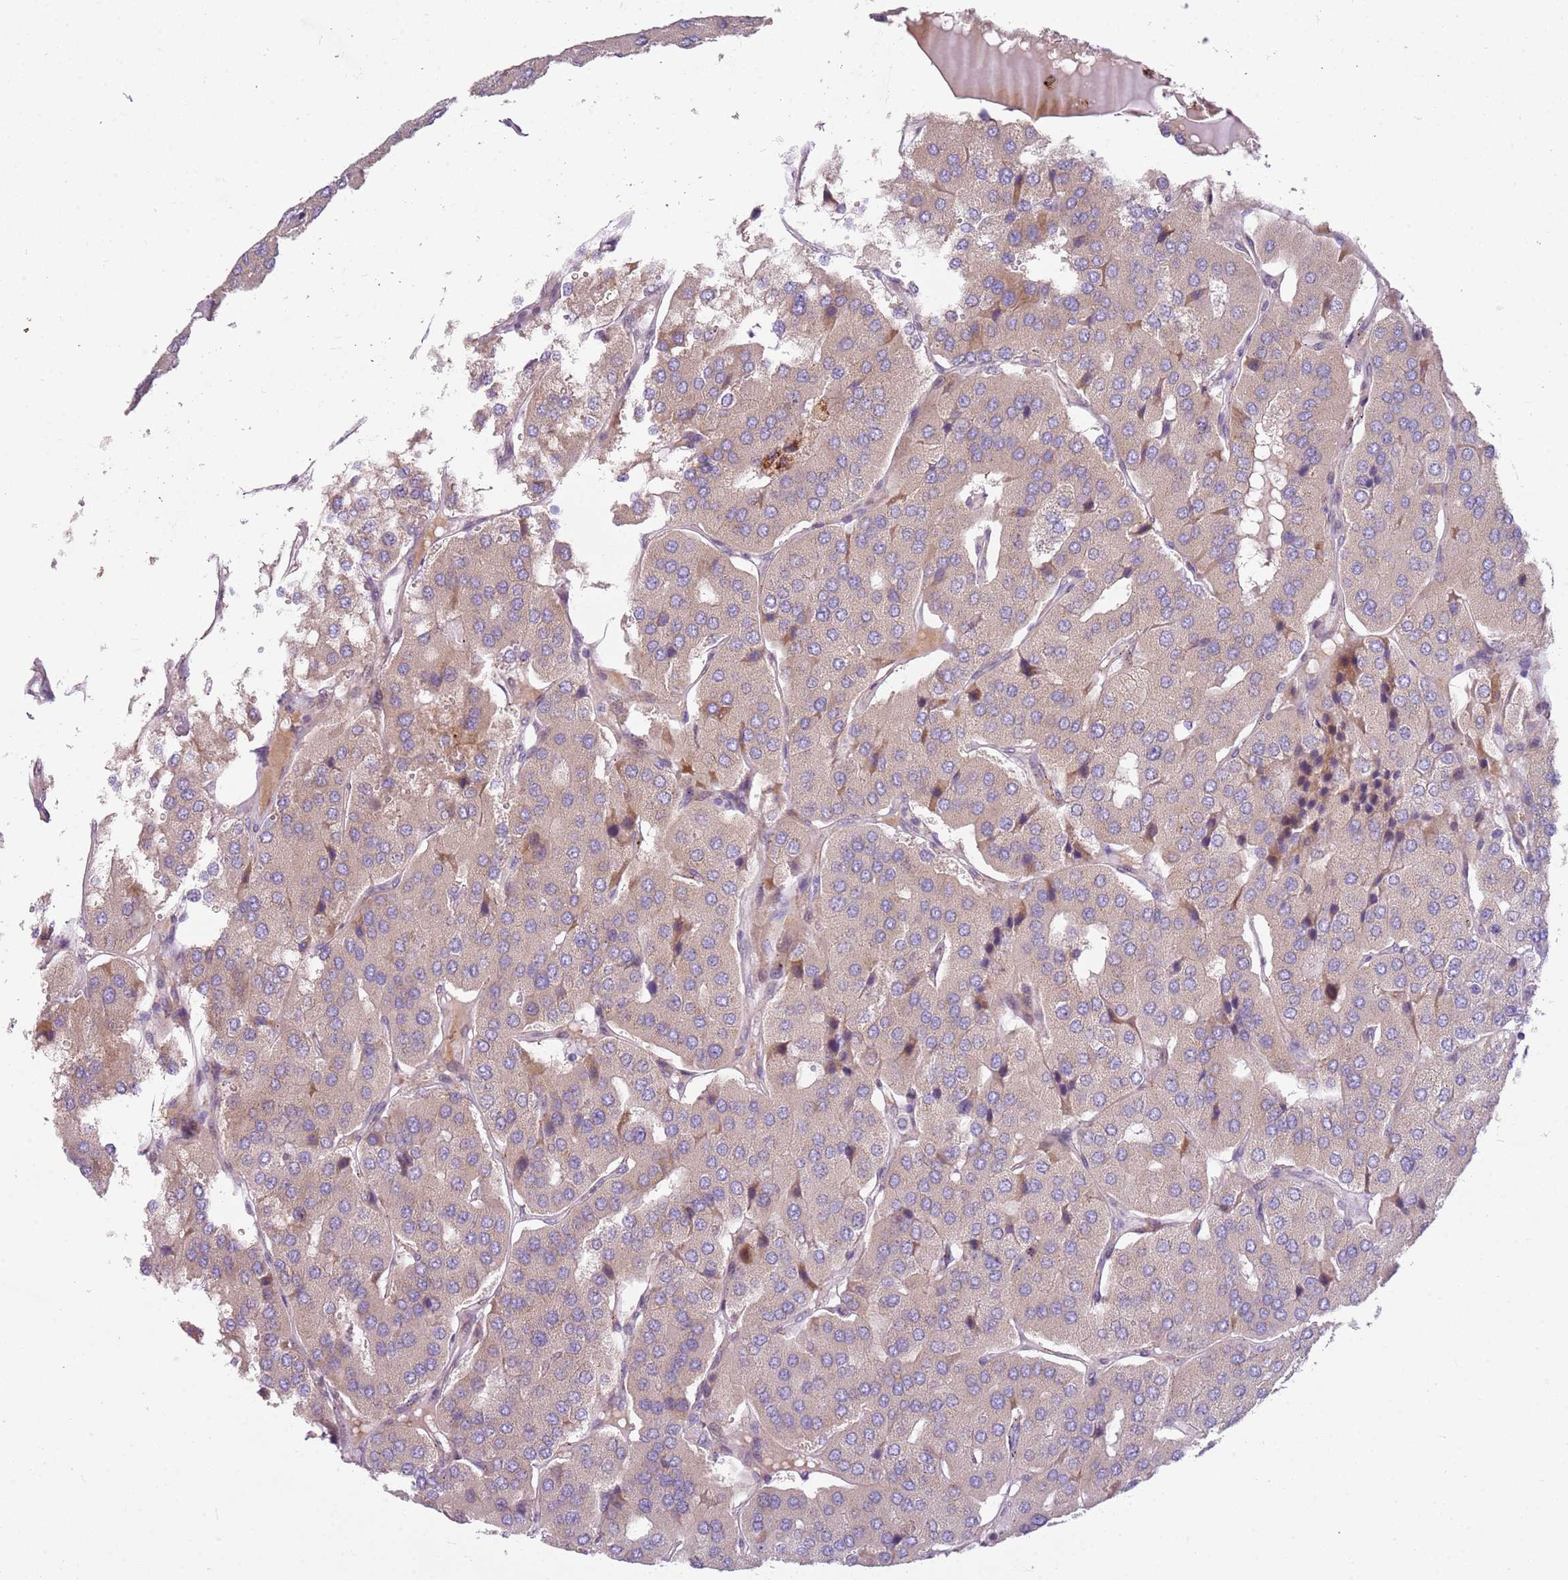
{"staining": {"intensity": "weak", "quantity": "<25%", "location": "cytoplasmic/membranous"}, "tissue": "parathyroid gland", "cell_type": "Glandular cells", "image_type": "normal", "snomed": [{"axis": "morphology", "description": "Normal tissue, NOS"}, {"axis": "morphology", "description": "Adenoma, NOS"}, {"axis": "topography", "description": "Parathyroid gland"}], "caption": "IHC of unremarkable human parathyroid gland exhibits no staining in glandular cells.", "gene": "PVRIG", "patient": {"sex": "female", "age": 86}}